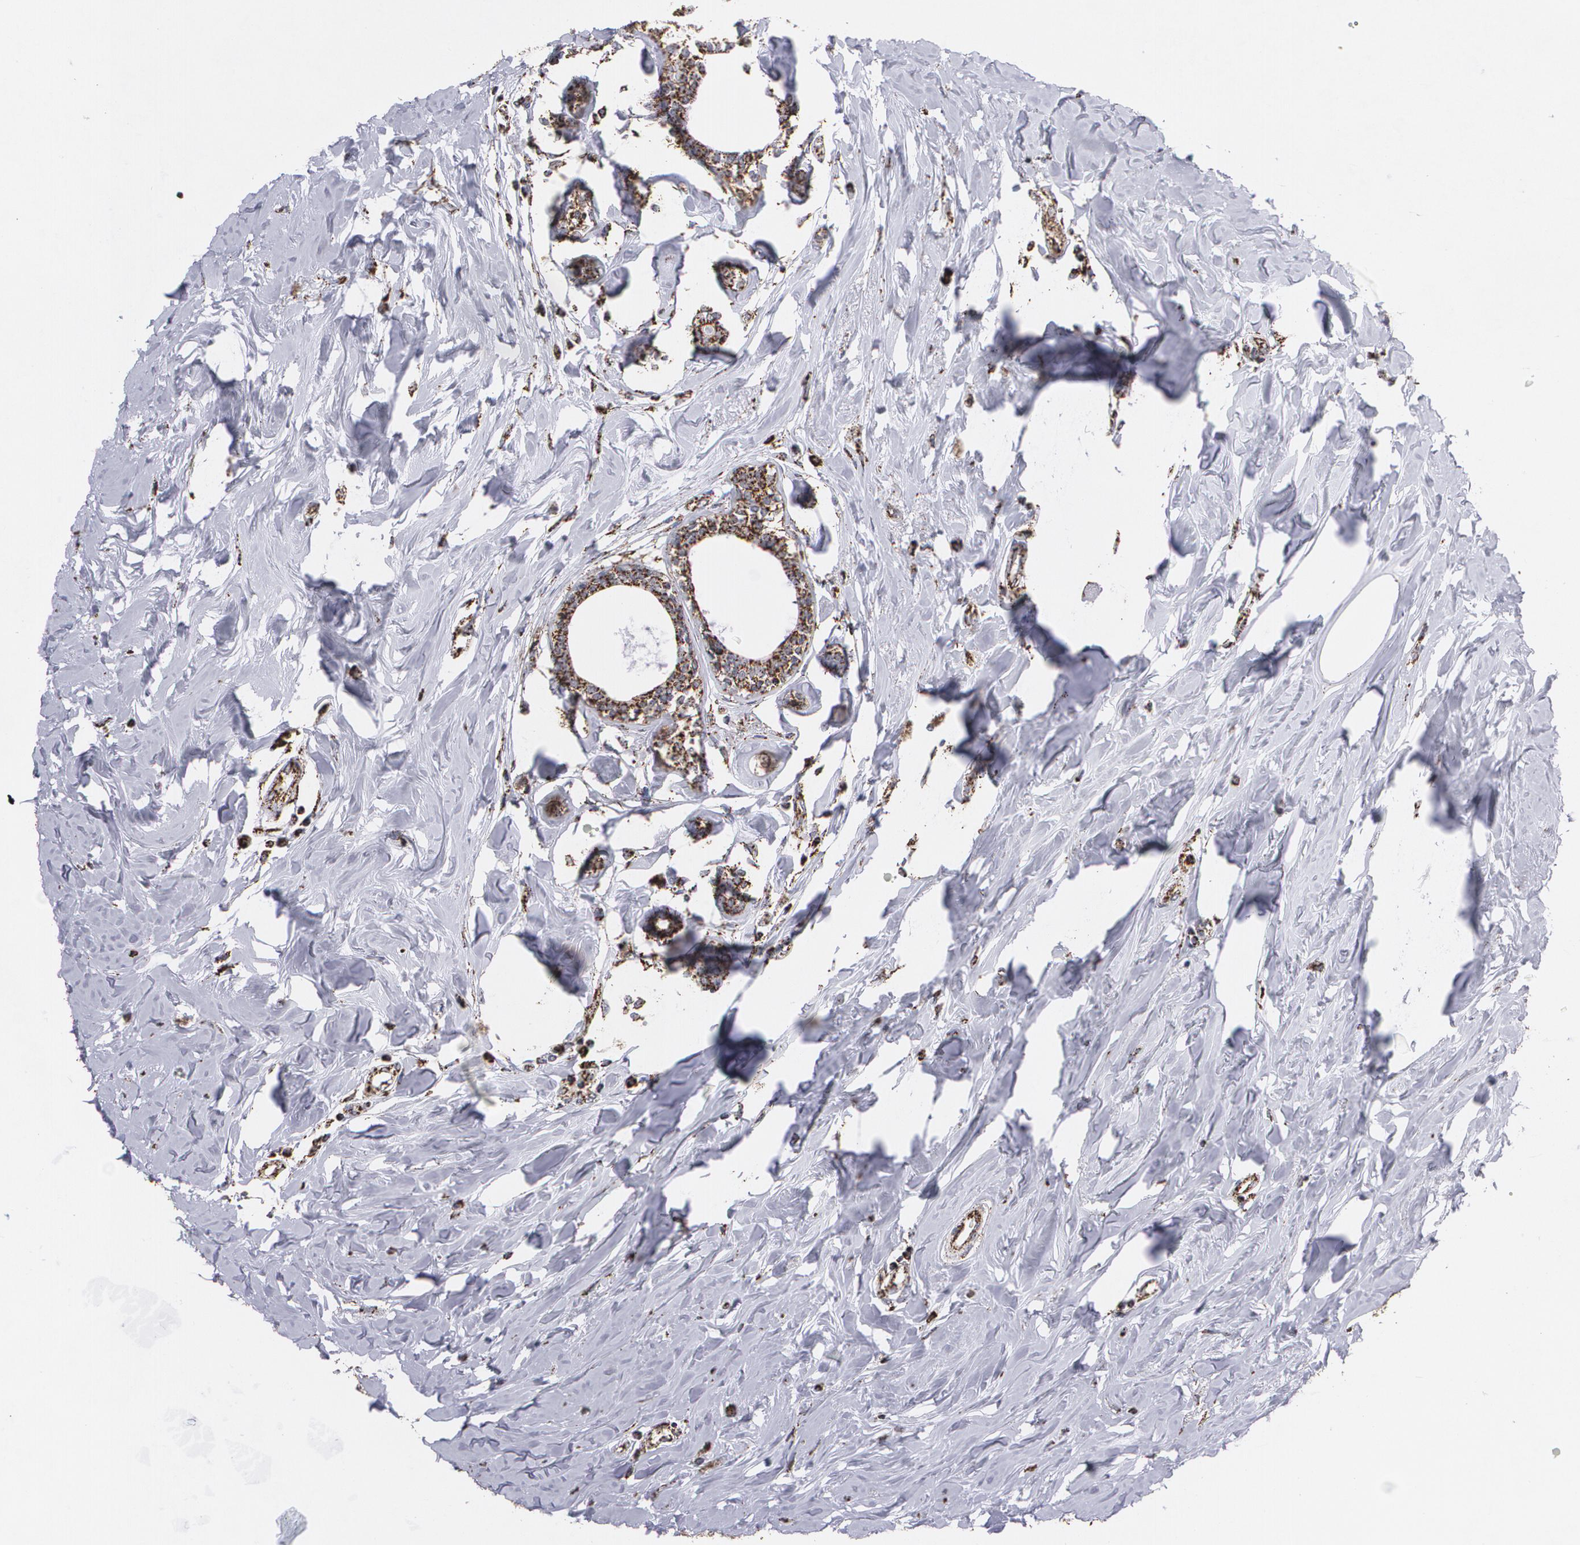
{"staining": {"intensity": "strong", "quantity": ">75%", "location": "cytoplasmic/membranous"}, "tissue": "breast cancer", "cell_type": "Tumor cells", "image_type": "cancer", "snomed": [{"axis": "morphology", "description": "Lobular carcinoma"}, {"axis": "topography", "description": "Breast"}], "caption": "Immunohistochemistry (IHC) (DAB (3,3'-diaminobenzidine)) staining of human breast cancer (lobular carcinoma) exhibits strong cytoplasmic/membranous protein staining in approximately >75% of tumor cells. The staining was performed using DAB (3,3'-diaminobenzidine) to visualize the protein expression in brown, while the nuclei were stained in blue with hematoxylin (Magnification: 20x).", "gene": "HSPD1", "patient": {"sex": "female", "age": 51}}